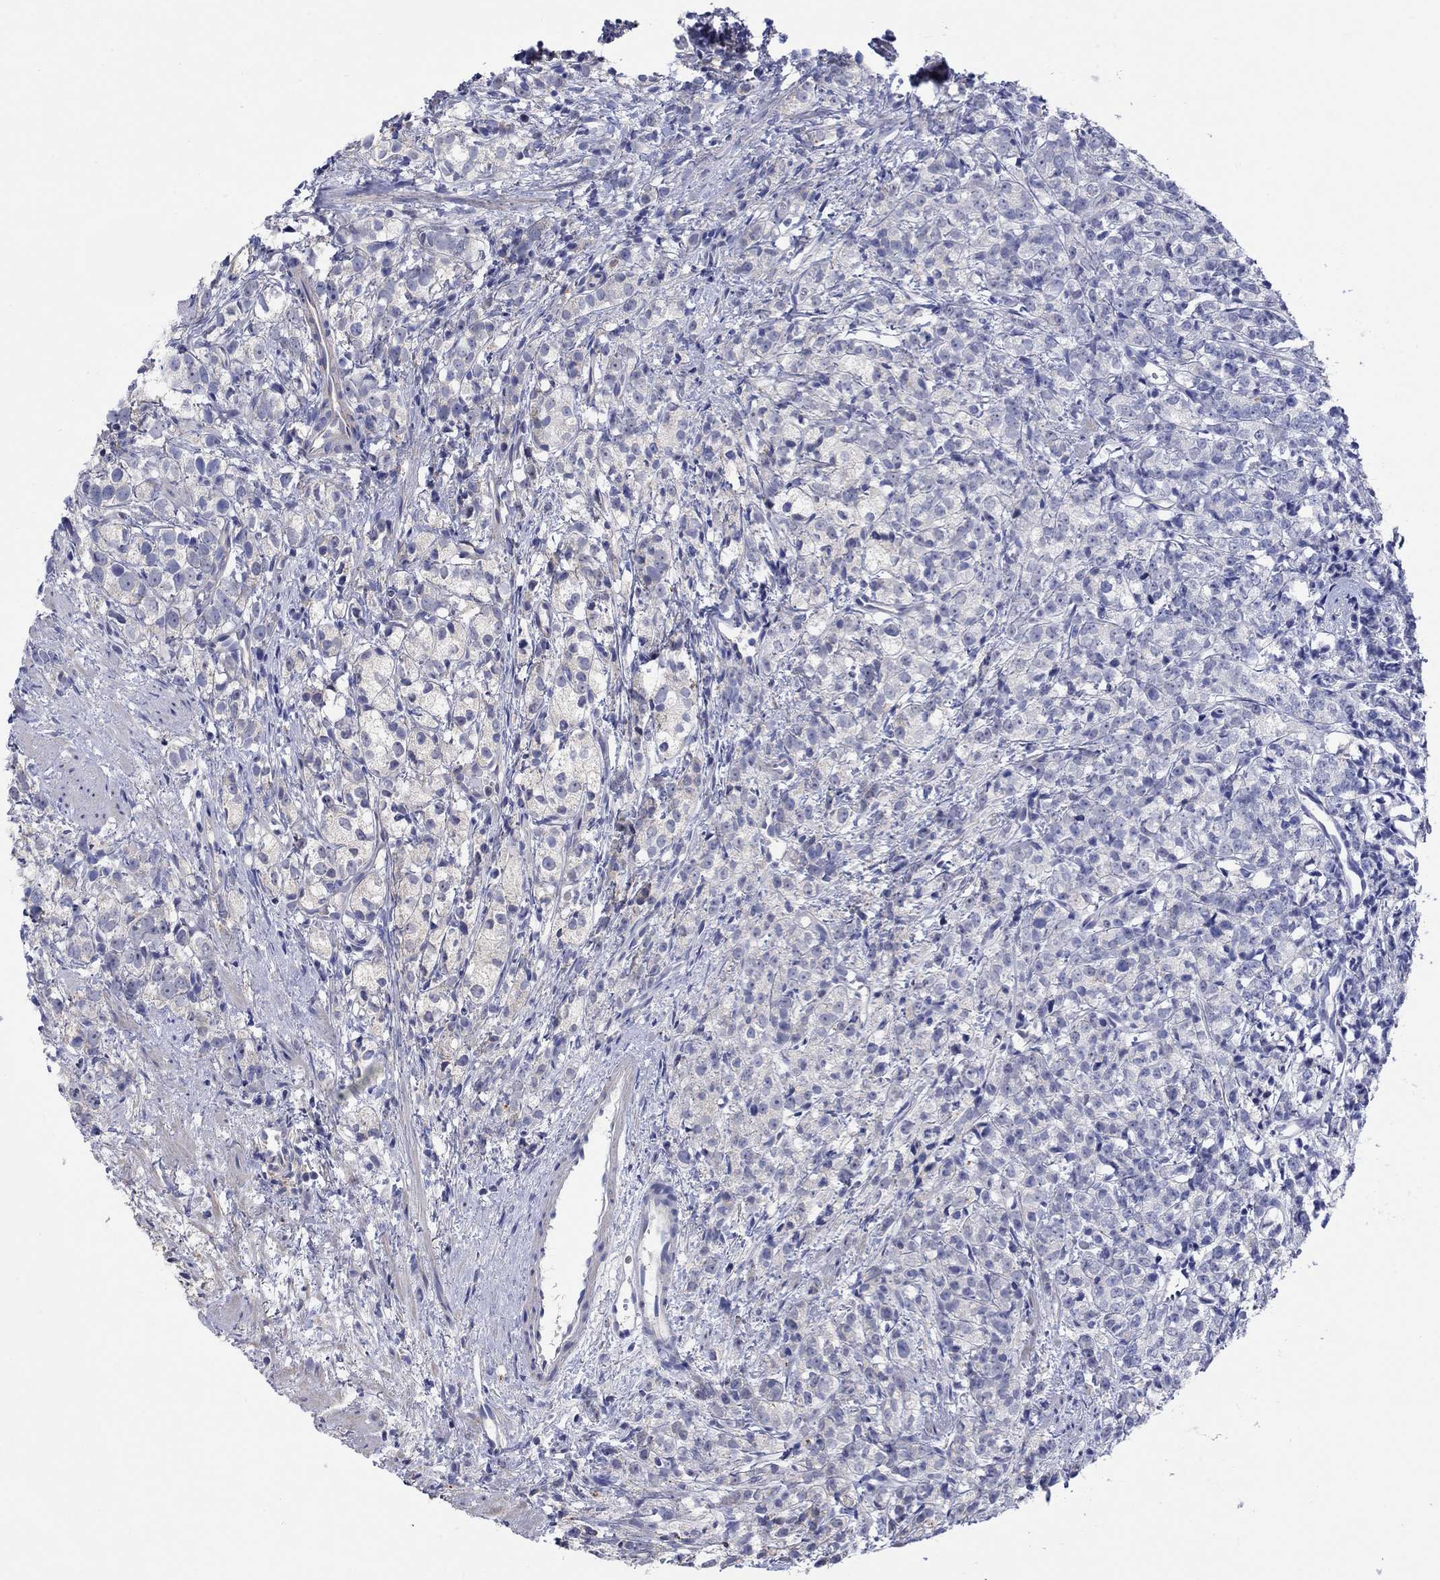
{"staining": {"intensity": "weak", "quantity": "<25%", "location": "cytoplasmic/membranous"}, "tissue": "prostate cancer", "cell_type": "Tumor cells", "image_type": "cancer", "snomed": [{"axis": "morphology", "description": "Adenocarcinoma, High grade"}, {"axis": "topography", "description": "Prostate"}], "caption": "Tumor cells are negative for brown protein staining in adenocarcinoma (high-grade) (prostate). Nuclei are stained in blue.", "gene": "TEKT3", "patient": {"sex": "male", "age": 53}}